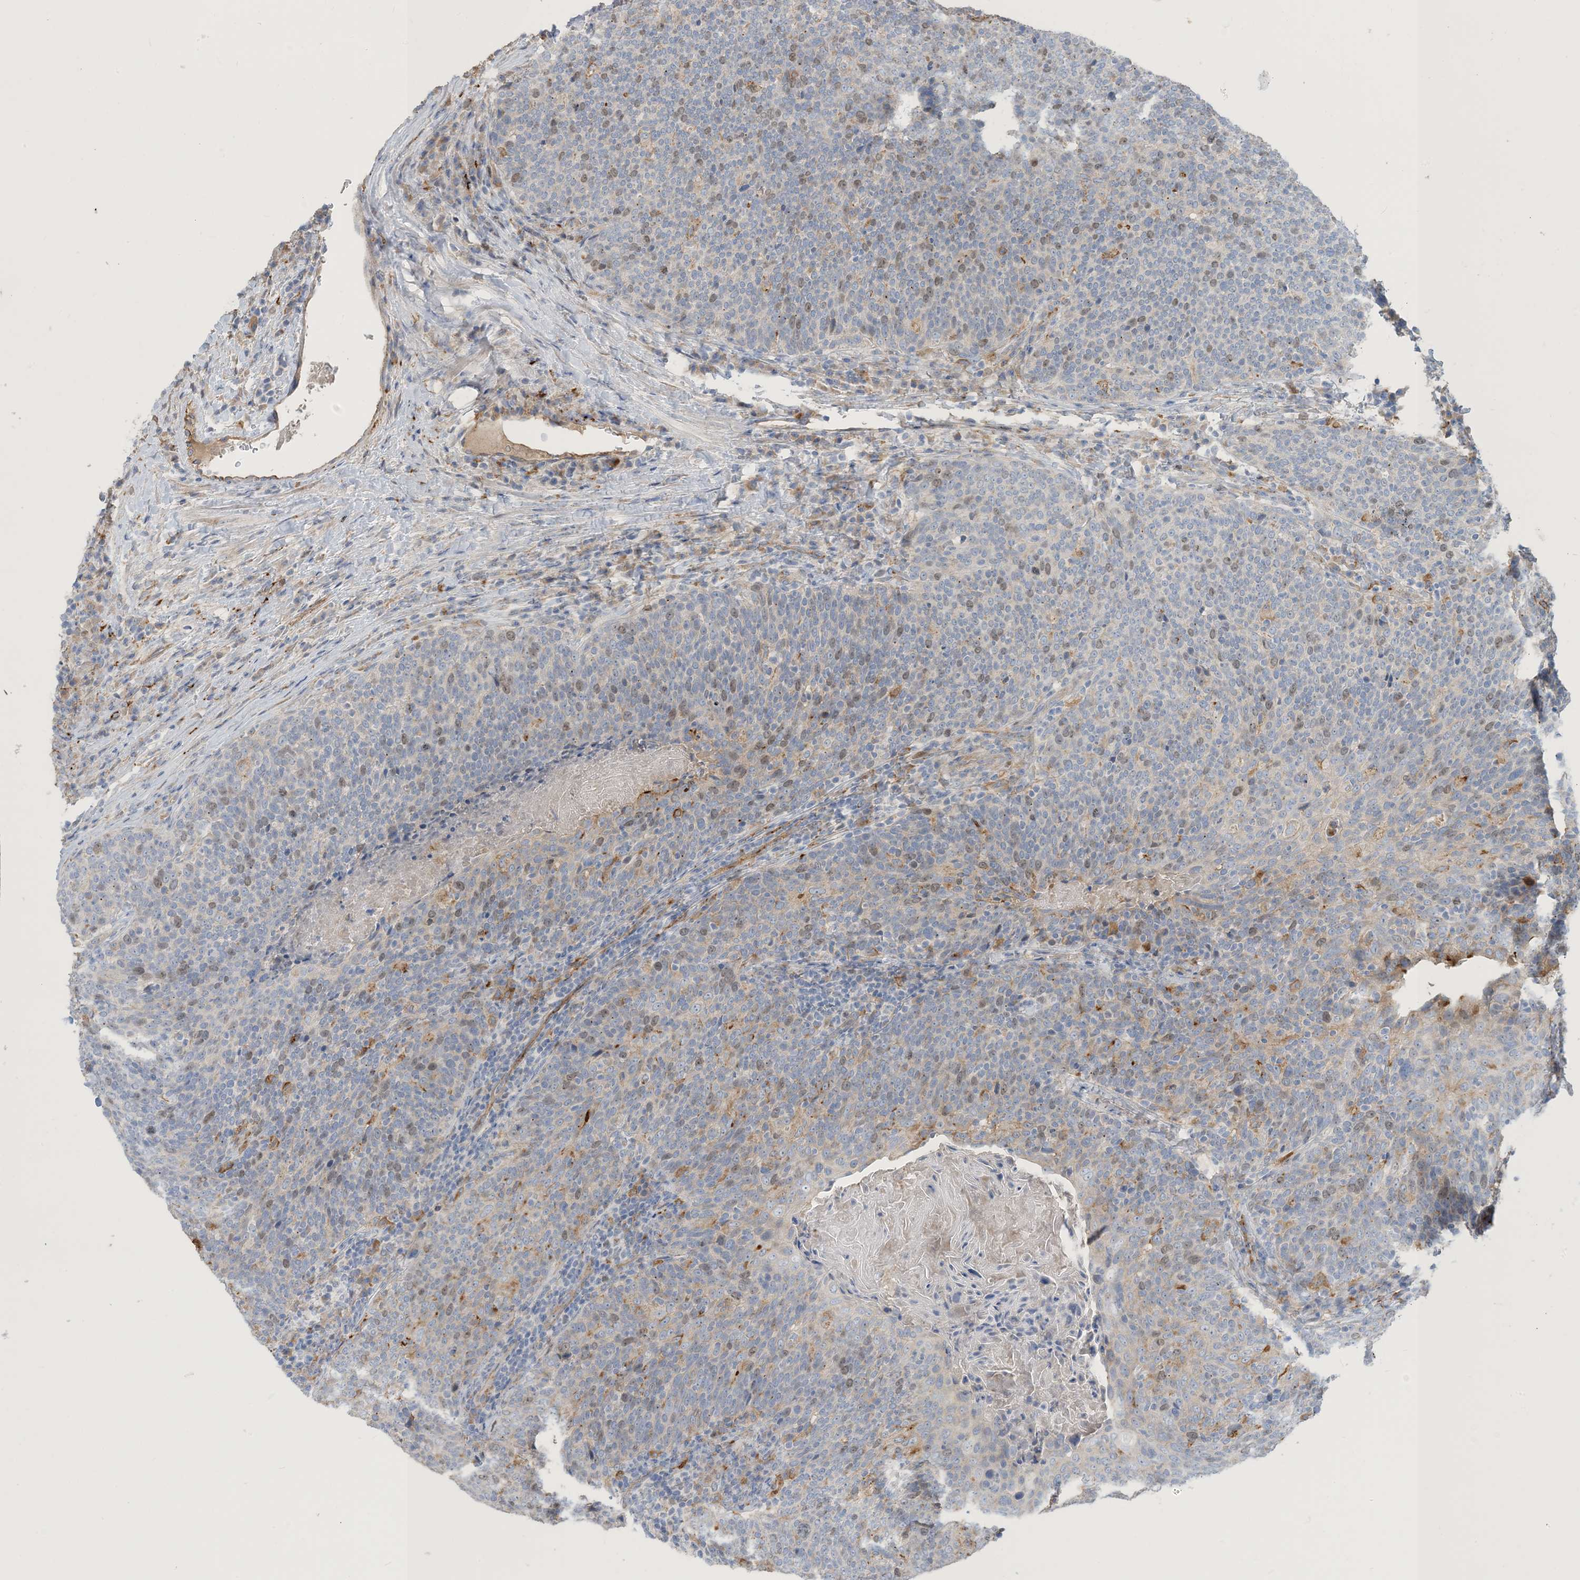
{"staining": {"intensity": "weak", "quantity": "25%-75%", "location": "nuclear"}, "tissue": "head and neck cancer", "cell_type": "Tumor cells", "image_type": "cancer", "snomed": [{"axis": "morphology", "description": "Squamous cell carcinoma, NOS"}, {"axis": "morphology", "description": "Squamous cell carcinoma, metastatic, NOS"}, {"axis": "topography", "description": "Lymph node"}, {"axis": "topography", "description": "Head-Neck"}], "caption": "Immunohistochemical staining of head and neck cancer (metastatic squamous cell carcinoma) reveals low levels of weak nuclear protein positivity in approximately 25%-75% of tumor cells.", "gene": "PEAR1", "patient": {"sex": "male", "age": 62}}